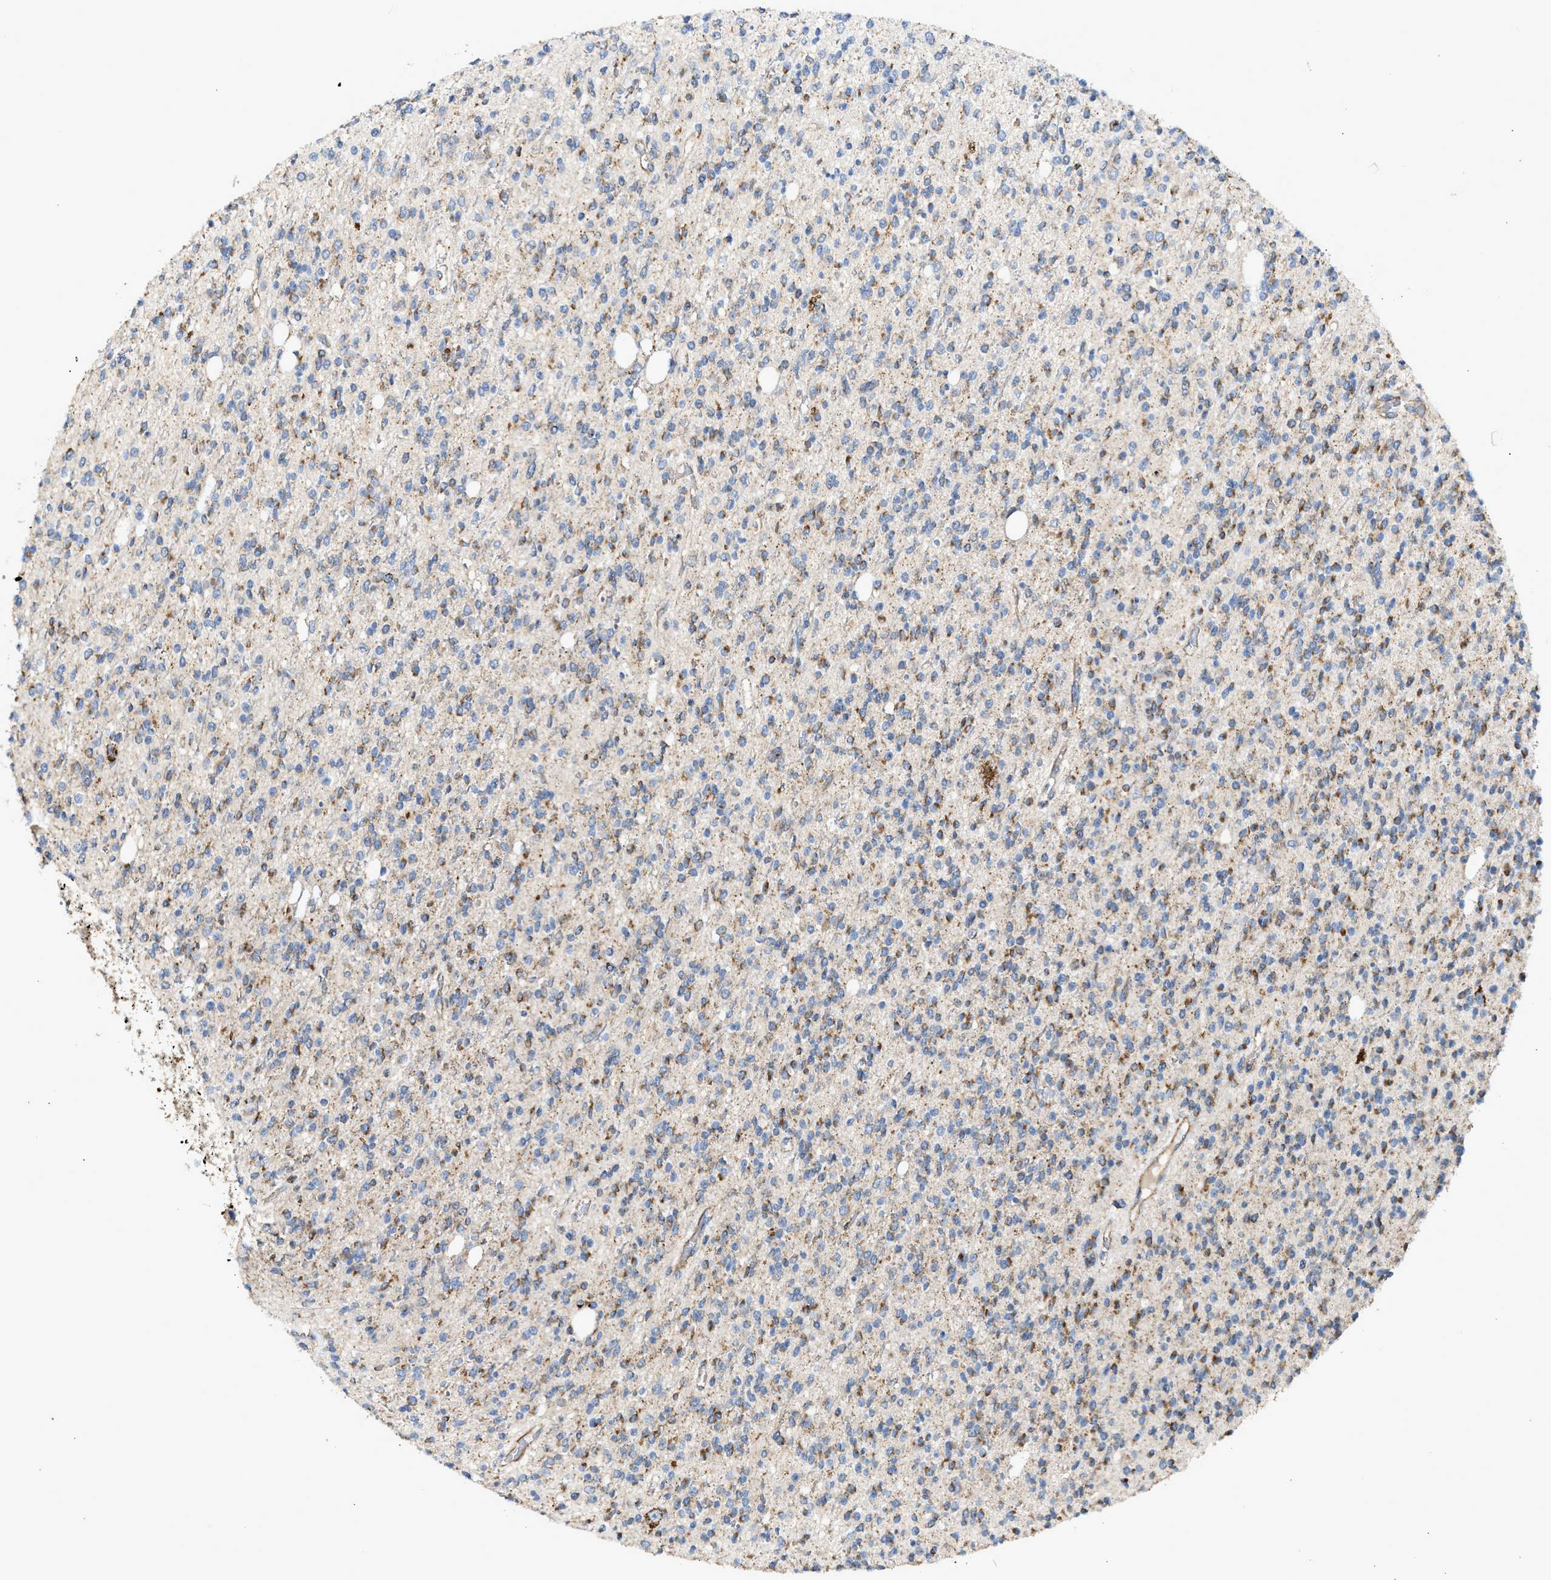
{"staining": {"intensity": "moderate", "quantity": "<25%", "location": "cytoplasmic/membranous"}, "tissue": "glioma", "cell_type": "Tumor cells", "image_type": "cancer", "snomed": [{"axis": "morphology", "description": "Glioma, malignant, High grade"}, {"axis": "topography", "description": "Brain"}], "caption": "Immunohistochemistry image of neoplastic tissue: human malignant glioma (high-grade) stained using immunohistochemistry (IHC) displays low levels of moderate protein expression localized specifically in the cytoplasmic/membranous of tumor cells, appearing as a cytoplasmic/membranous brown color.", "gene": "GOT2", "patient": {"sex": "male", "age": 34}}